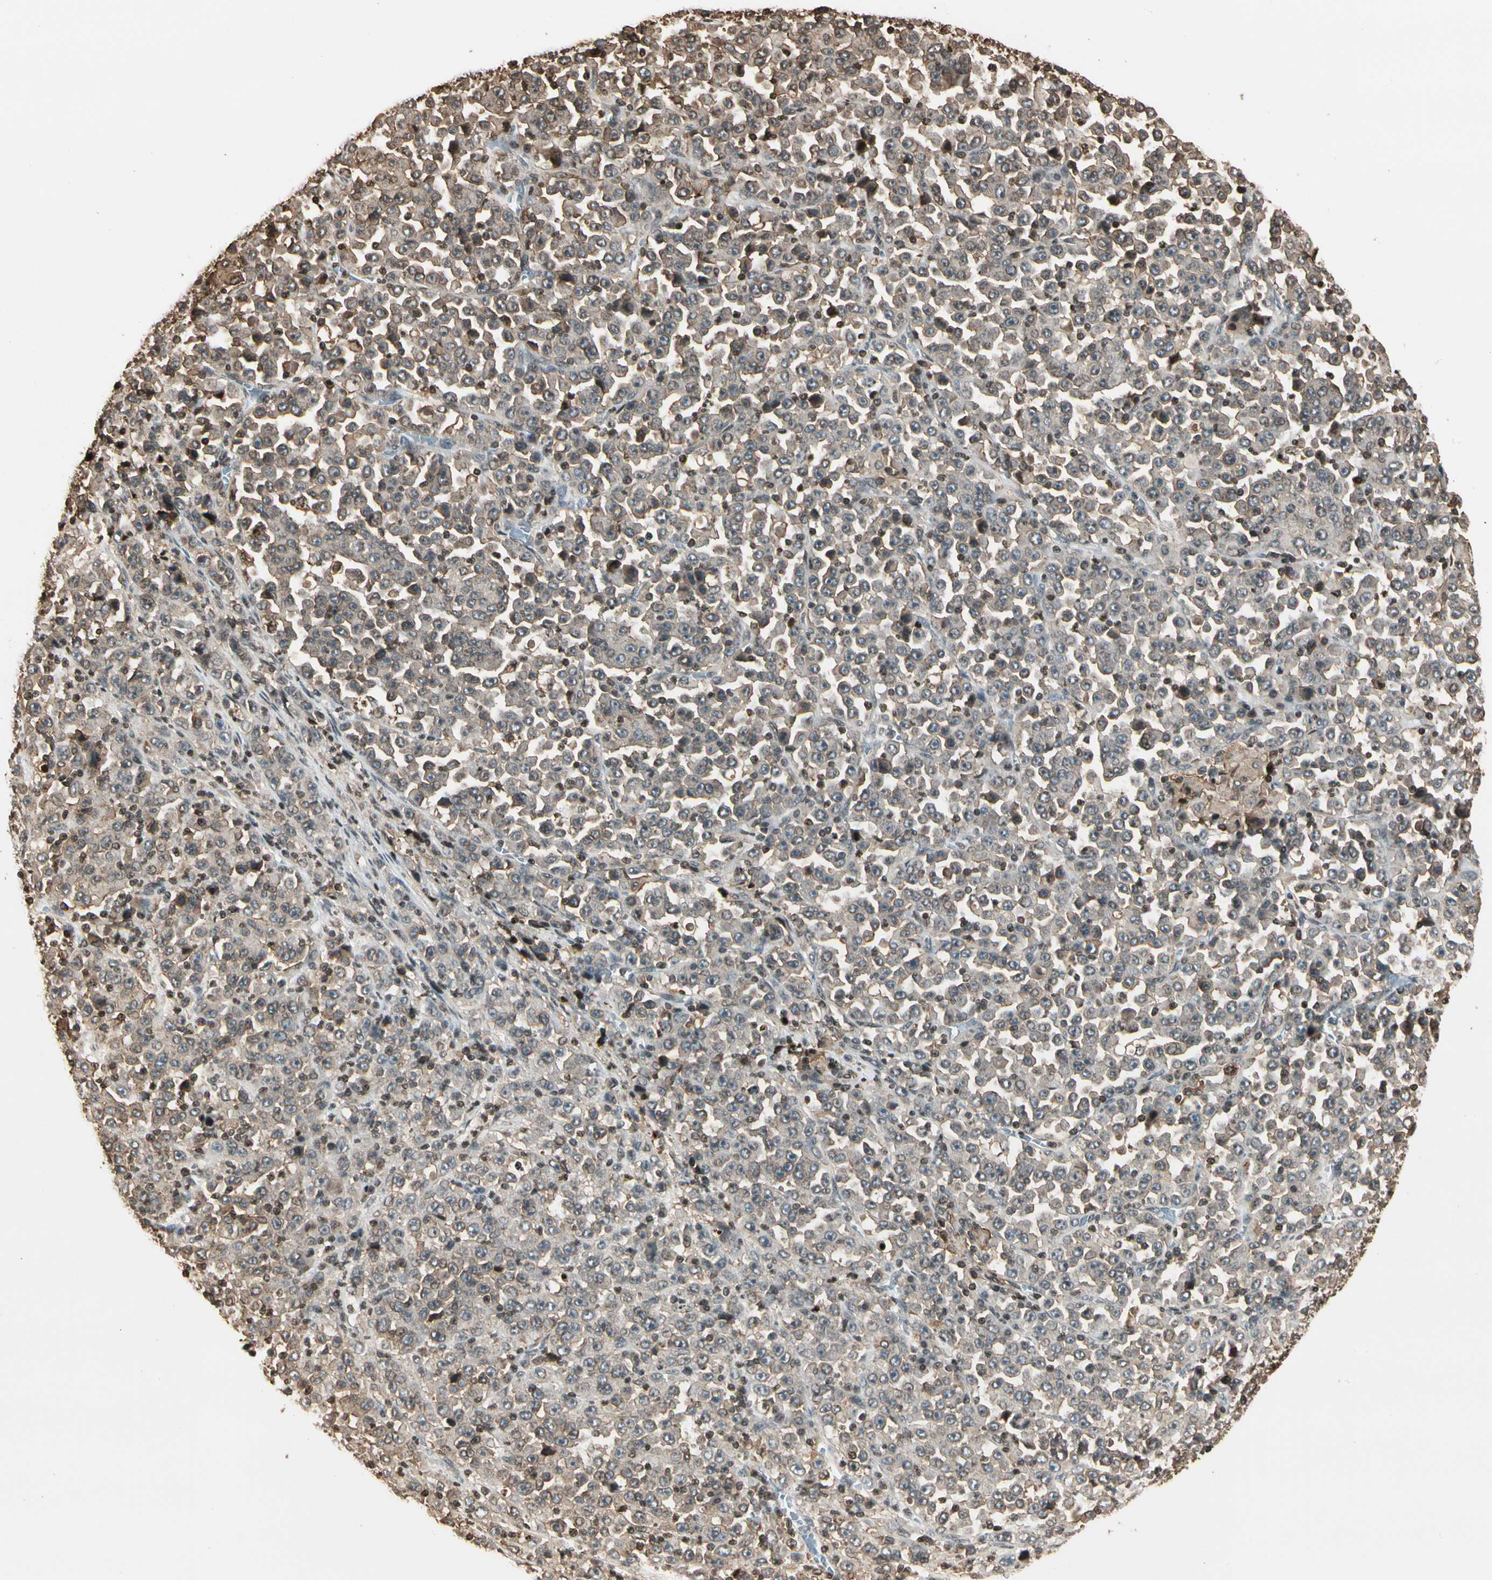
{"staining": {"intensity": "weak", "quantity": ">75%", "location": "cytoplasmic/membranous"}, "tissue": "stomach cancer", "cell_type": "Tumor cells", "image_type": "cancer", "snomed": [{"axis": "morphology", "description": "Normal tissue, NOS"}, {"axis": "morphology", "description": "Adenocarcinoma, NOS"}, {"axis": "topography", "description": "Stomach, upper"}, {"axis": "topography", "description": "Stomach"}], "caption": "Immunohistochemistry (DAB) staining of human stomach cancer exhibits weak cytoplasmic/membranous protein positivity in about >75% of tumor cells.", "gene": "FER", "patient": {"sex": "male", "age": 59}}